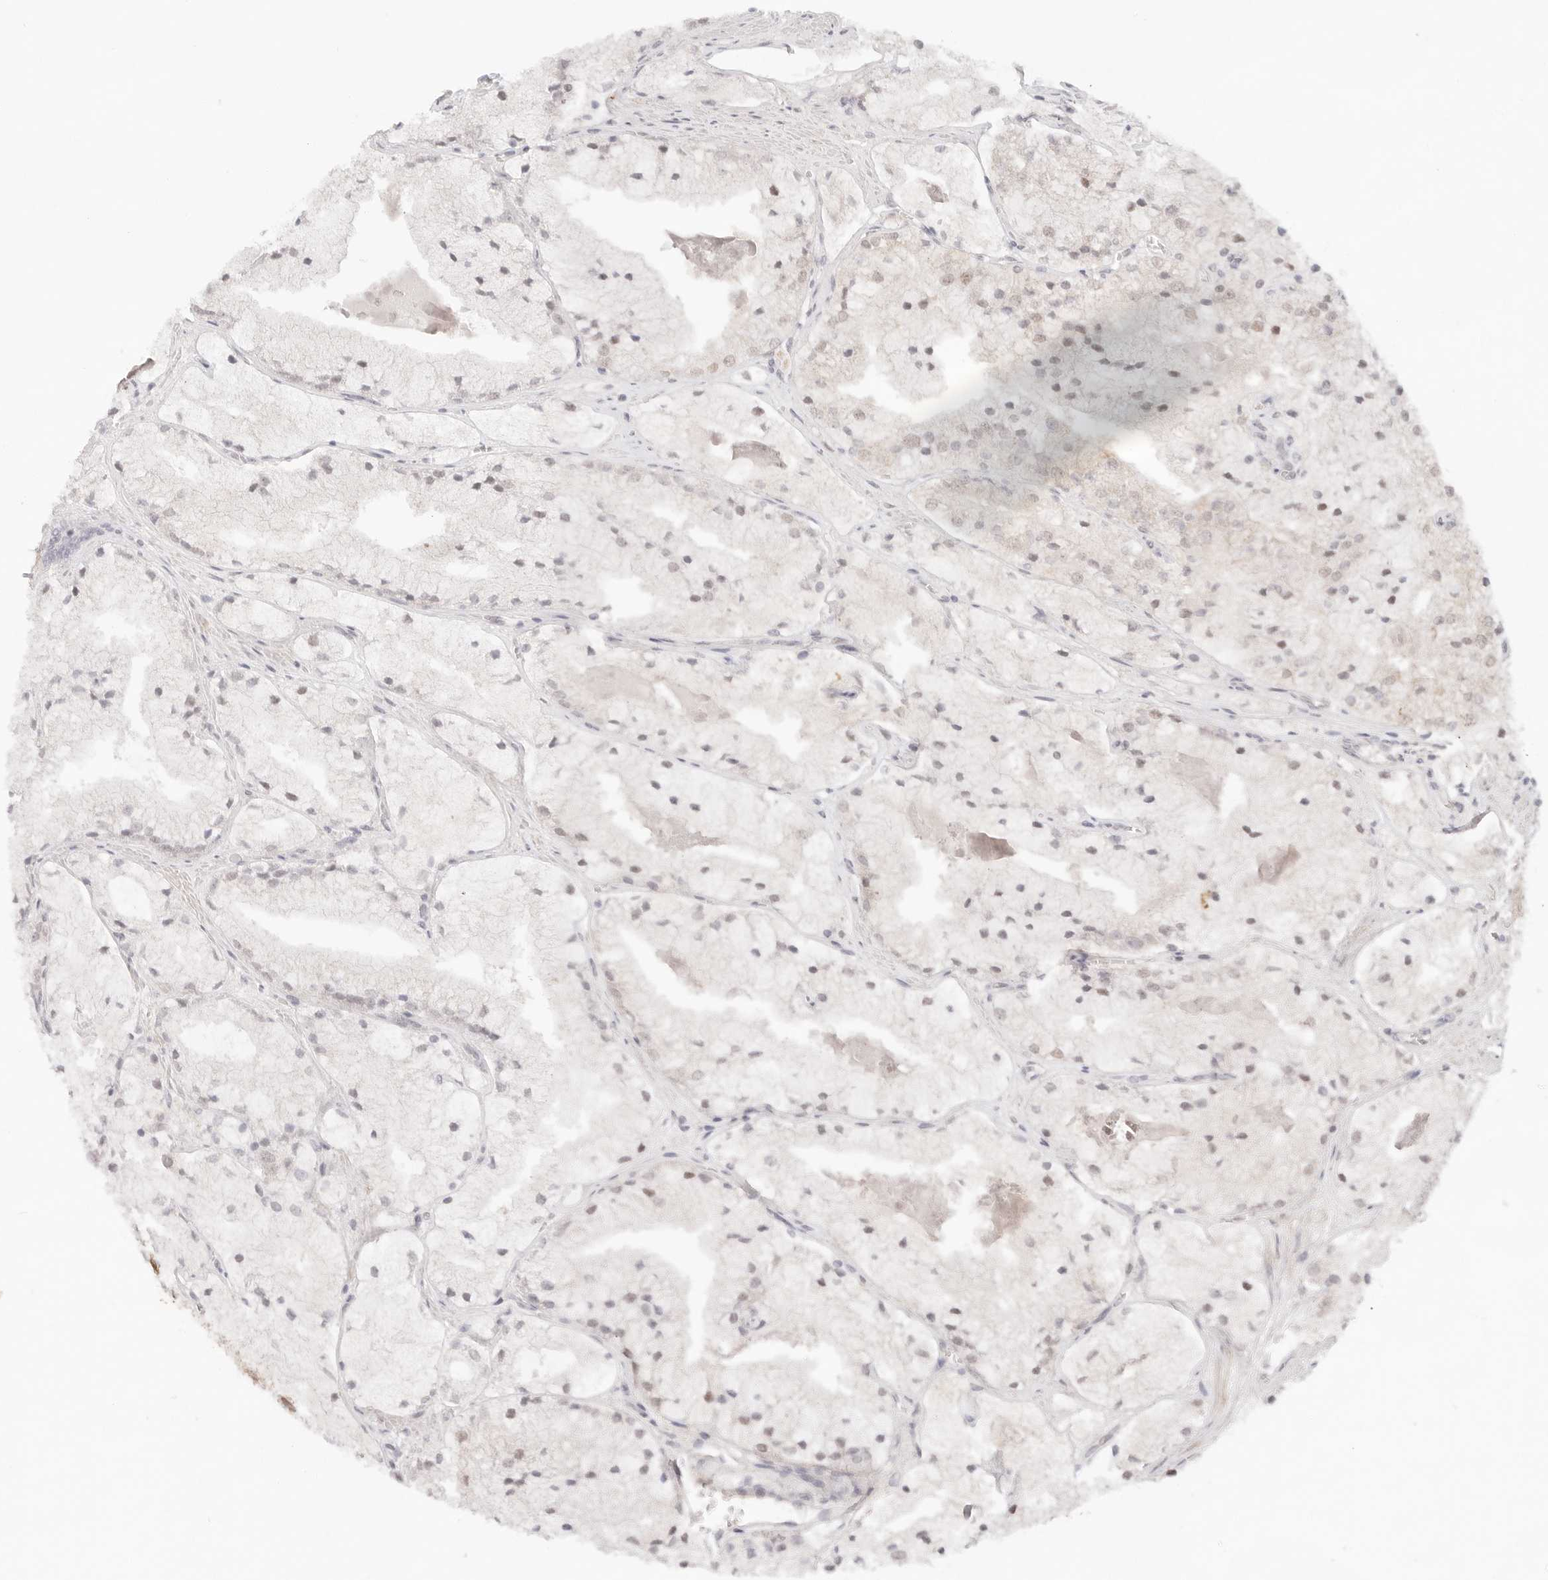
{"staining": {"intensity": "weak", "quantity": "<25%", "location": "nuclear"}, "tissue": "prostate cancer", "cell_type": "Tumor cells", "image_type": "cancer", "snomed": [{"axis": "morphology", "description": "Adenocarcinoma, High grade"}, {"axis": "topography", "description": "Prostate"}], "caption": "There is no significant staining in tumor cells of prostate high-grade adenocarcinoma.", "gene": "GTF2E2", "patient": {"sex": "male", "age": 50}}